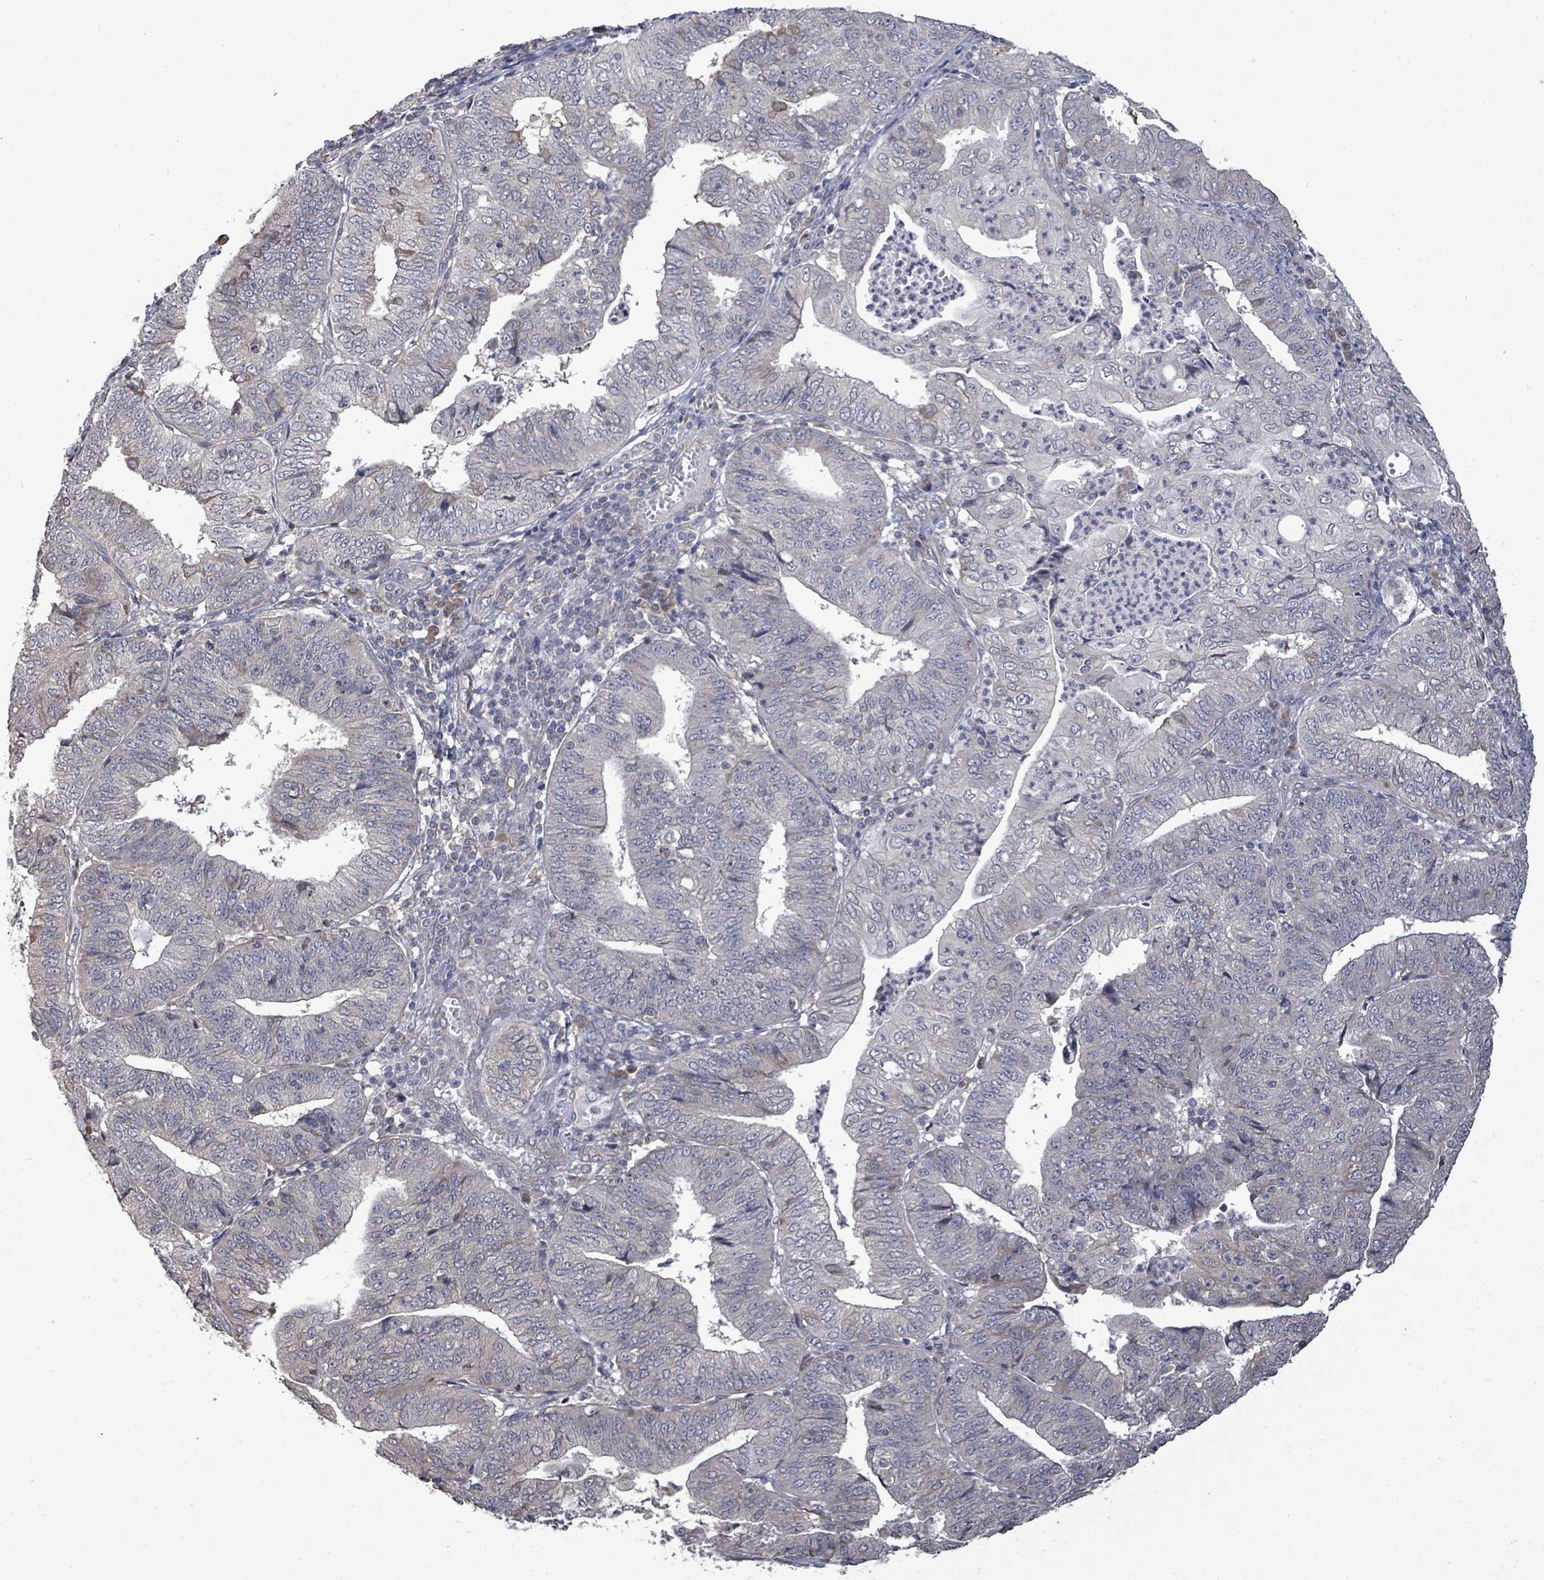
{"staining": {"intensity": "negative", "quantity": "none", "location": "none"}, "tissue": "endometrial cancer", "cell_type": "Tumor cells", "image_type": "cancer", "snomed": [{"axis": "morphology", "description": "Adenocarcinoma, NOS"}, {"axis": "topography", "description": "Endometrium"}], "caption": "The image exhibits no significant staining in tumor cells of endometrial cancer.", "gene": "POMGNT2", "patient": {"sex": "female", "age": 56}}